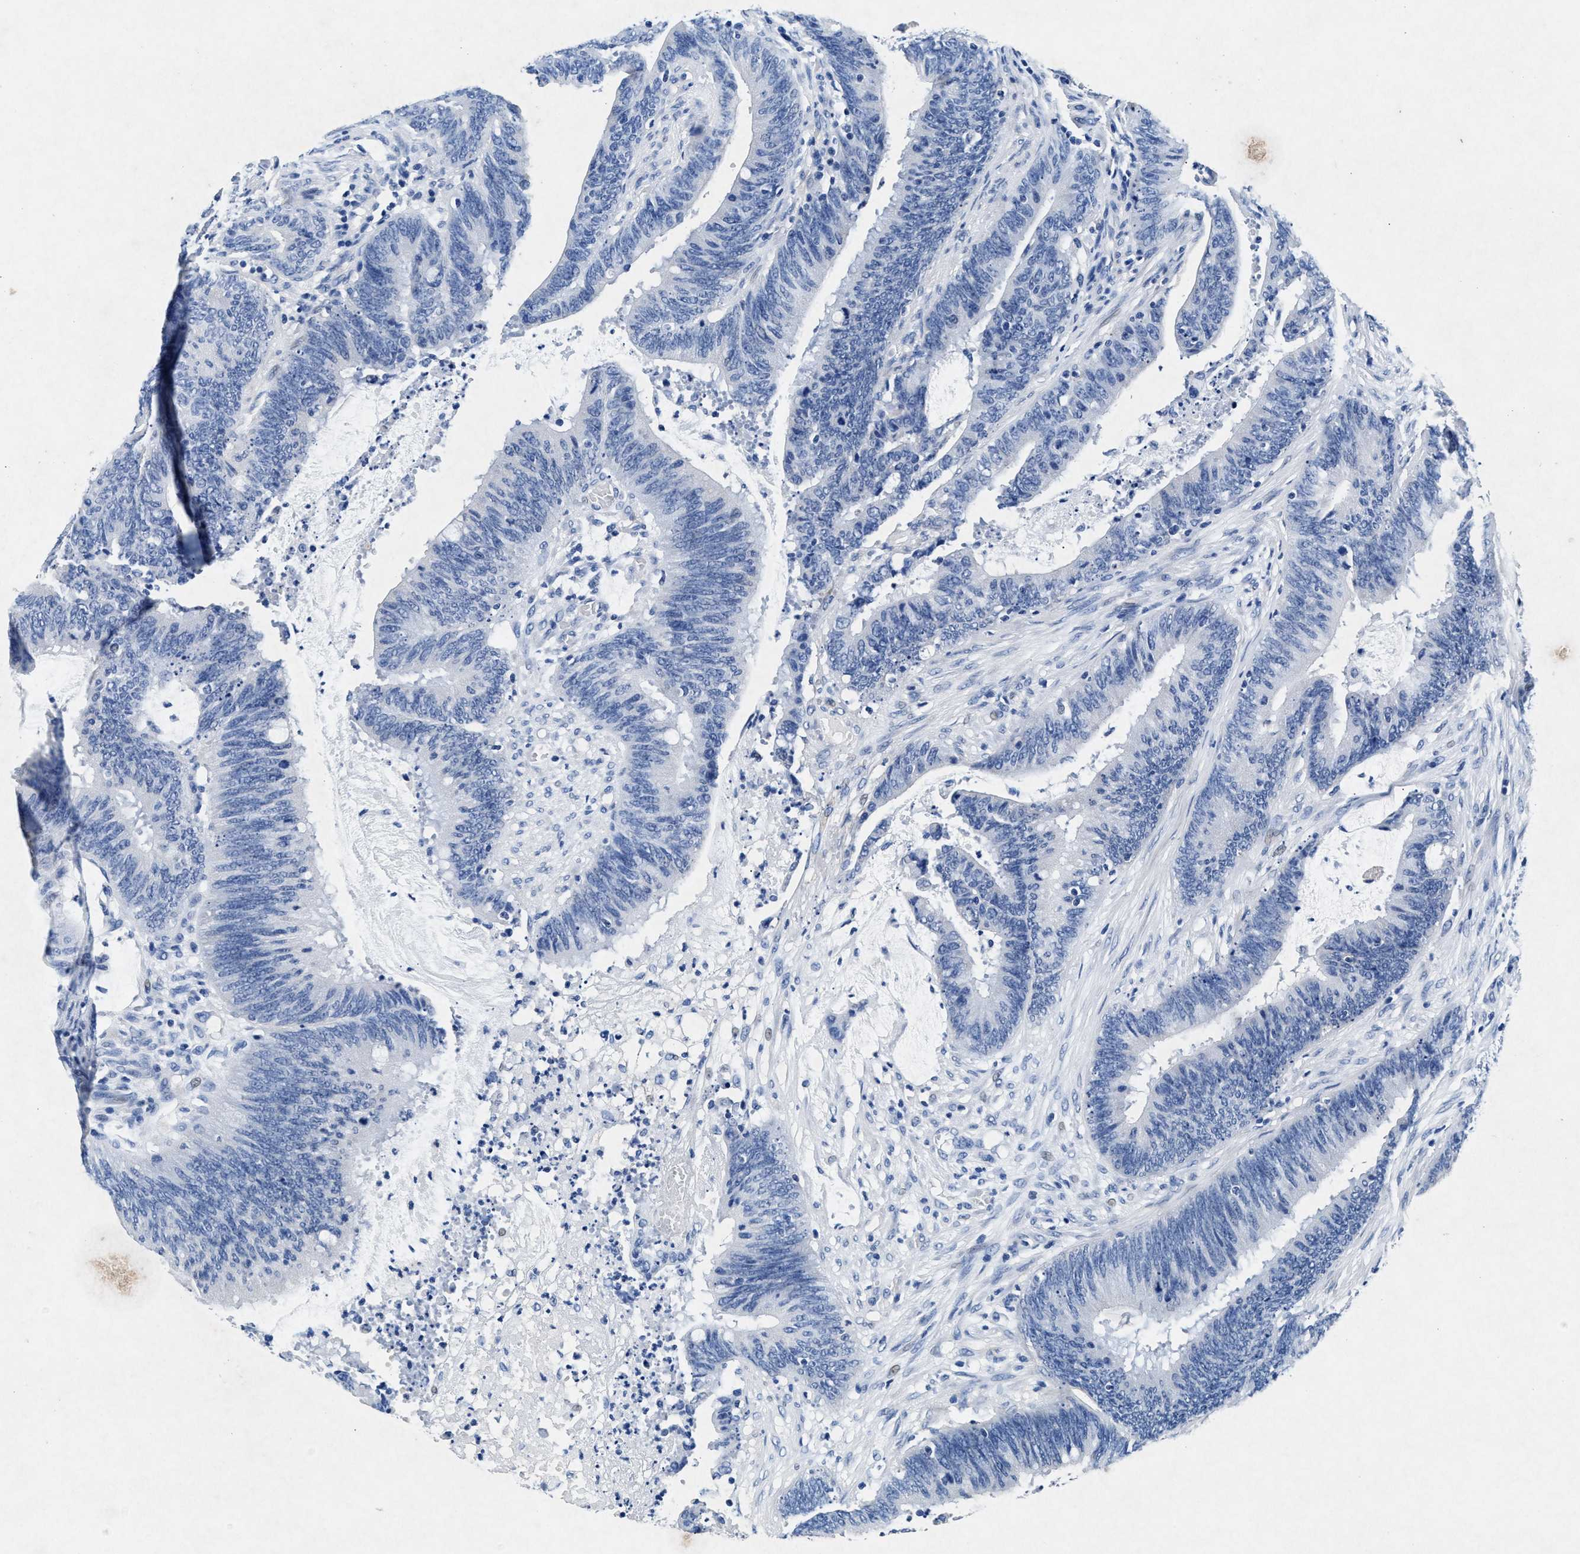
{"staining": {"intensity": "negative", "quantity": "none", "location": "none"}, "tissue": "colorectal cancer", "cell_type": "Tumor cells", "image_type": "cancer", "snomed": [{"axis": "morphology", "description": "Adenocarcinoma, NOS"}, {"axis": "topography", "description": "Rectum"}], "caption": "Immunohistochemical staining of colorectal adenocarcinoma shows no significant expression in tumor cells. (Brightfield microscopy of DAB IHC at high magnification).", "gene": "MAP6", "patient": {"sex": "female", "age": 66}}